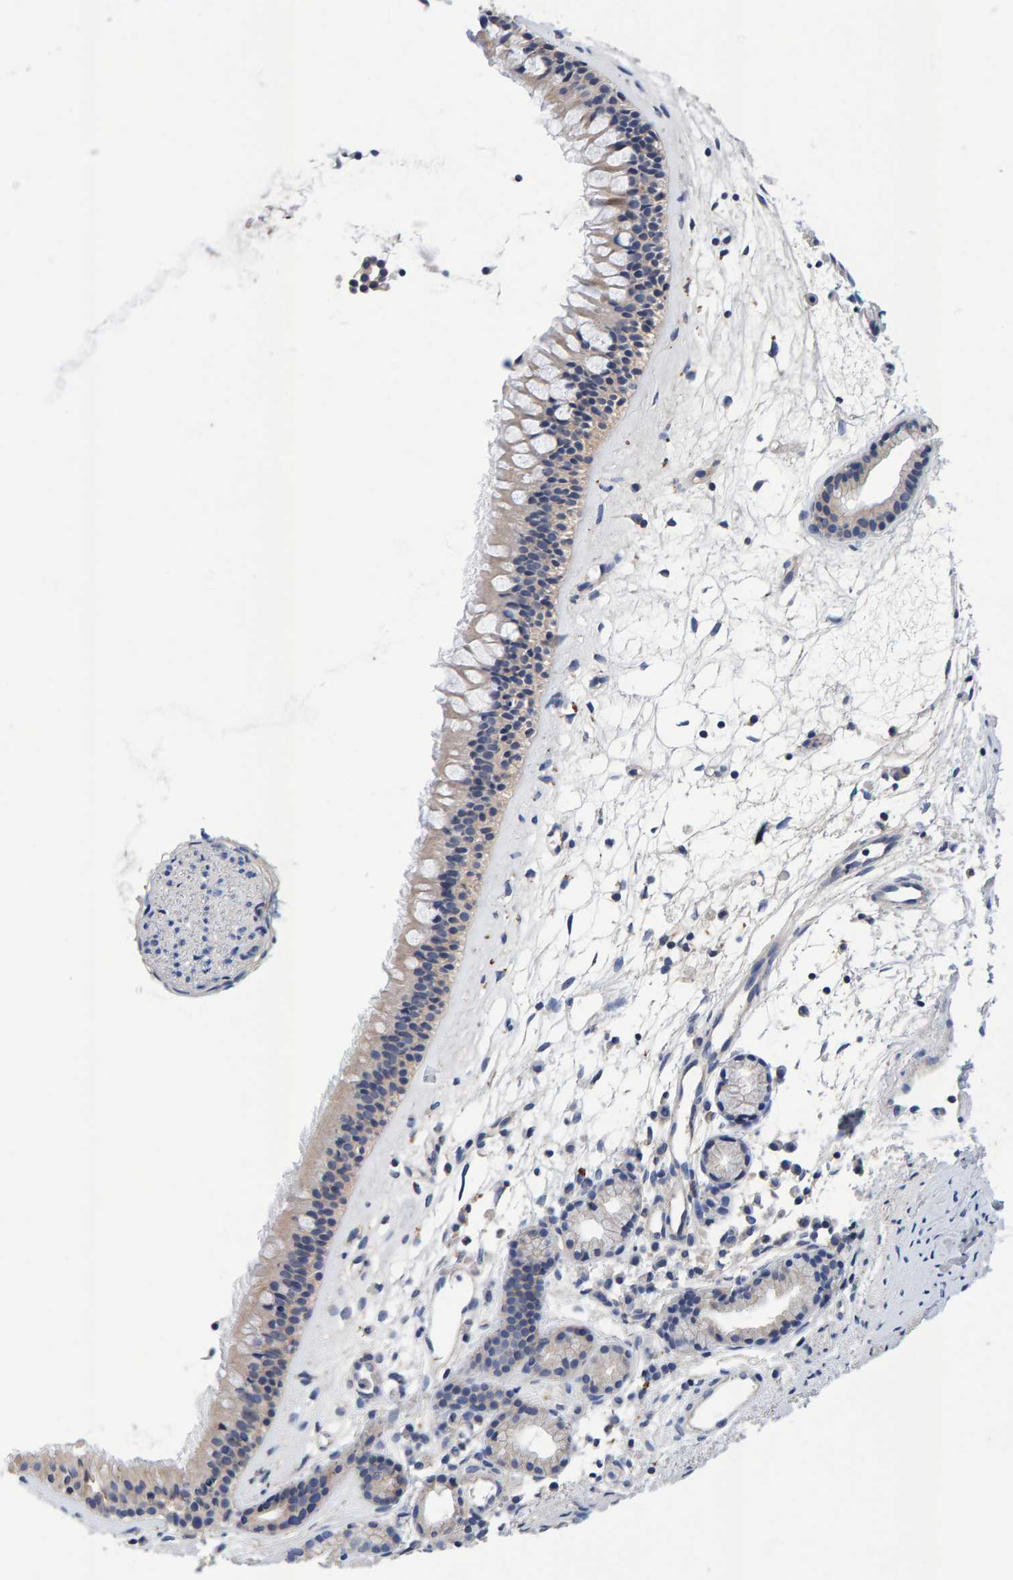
{"staining": {"intensity": "weak", "quantity": "25%-75%", "location": "cytoplasmic/membranous"}, "tissue": "nasopharynx", "cell_type": "Respiratory epithelial cells", "image_type": "normal", "snomed": [{"axis": "morphology", "description": "Normal tissue, NOS"}, {"axis": "topography", "description": "Nasopharynx"}], "caption": "The immunohistochemical stain highlights weak cytoplasmic/membranous expression in respiratory epithelial cells of unremarkable nasopharynx. Immunohistochemistry stains the protein of interest in brown and the nuclei are stained blue.", "gene": "EFR3A", "patient": {"sex": "female", "age": 42}}